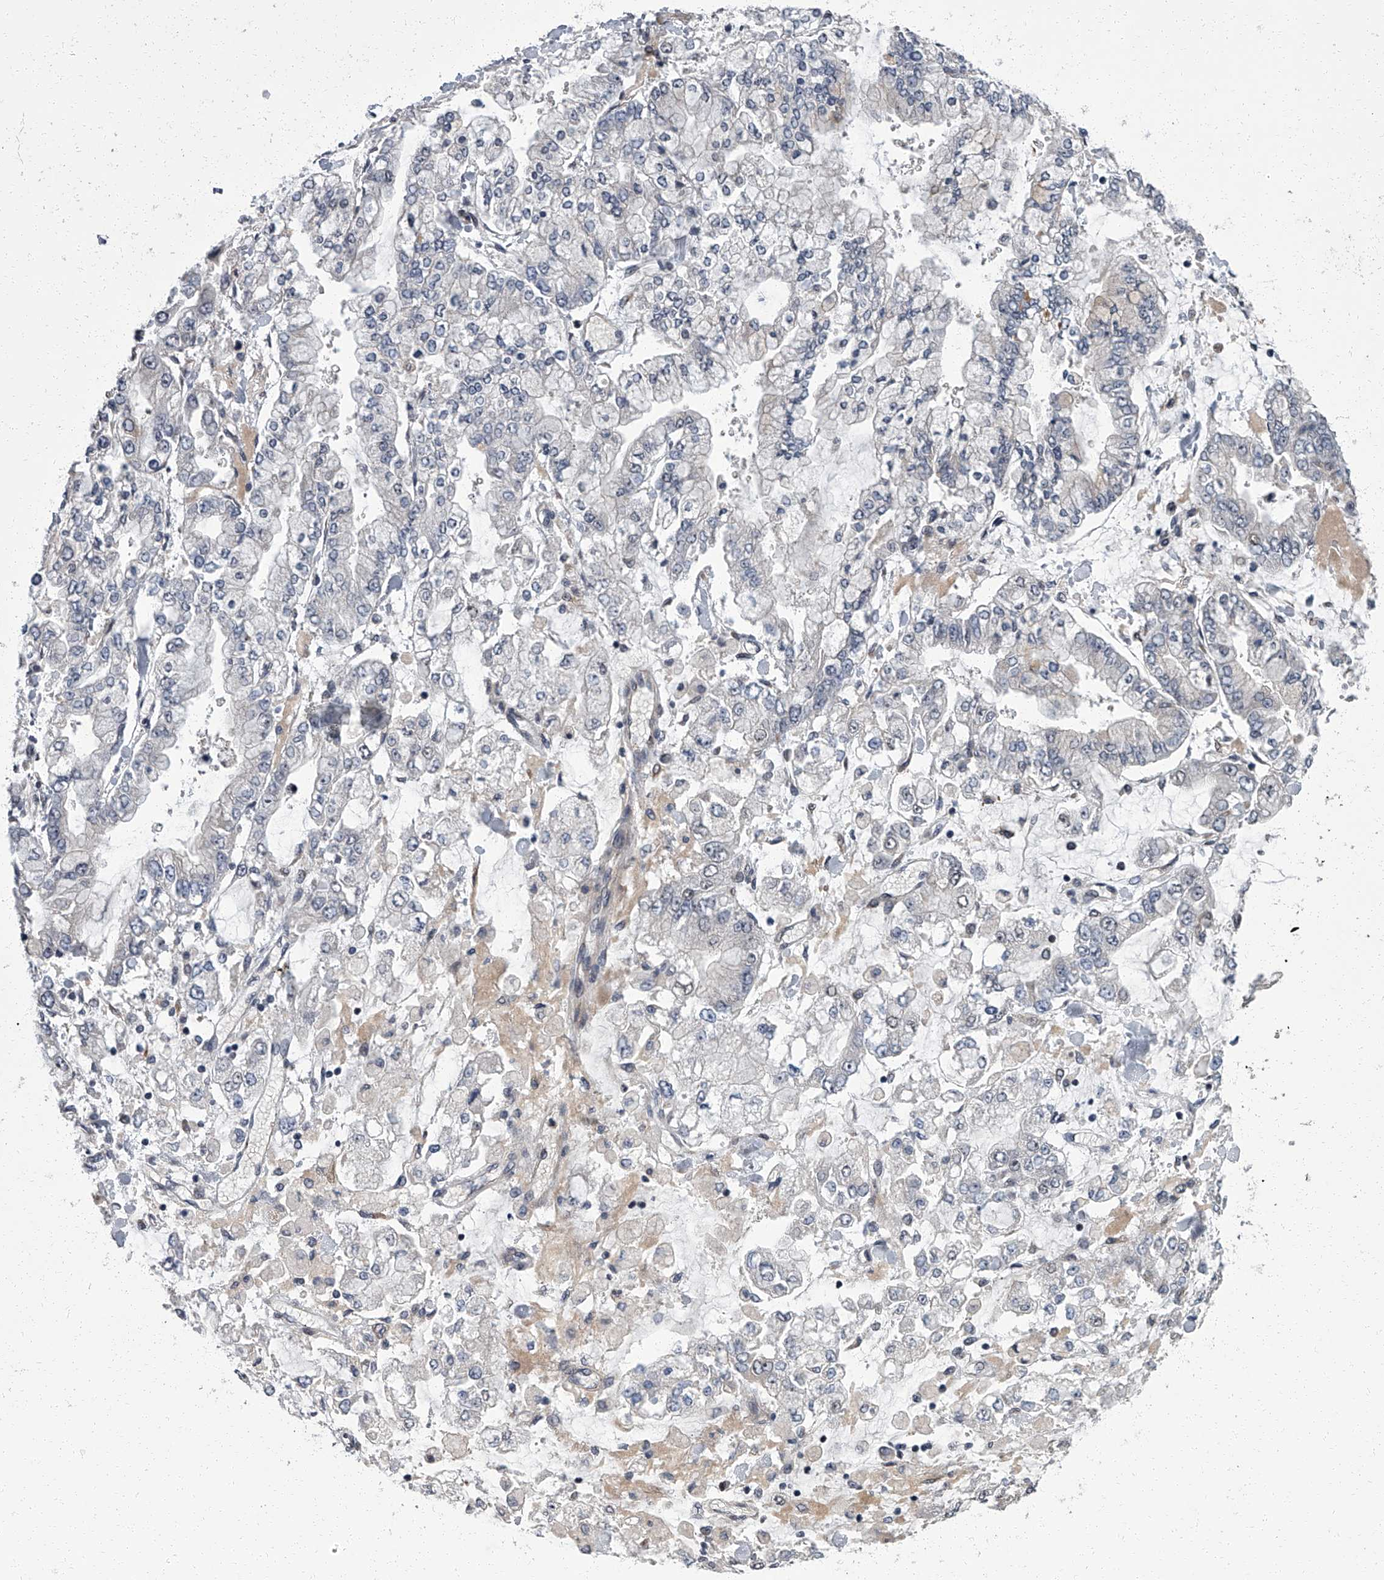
{"staining": {"intensity": "negative", "quantity": "none", "location": "none"}, "tissue": "stomach cancer", "cell_type": "Tumor cells", "image_type": "cancer", "snomed": [{"axis": "morphology", "description": "Normal tissue, NOS"}, {"axis": "morphology", "description": "Adenocarcinoma, NOS"}, {"axis": "topography", "description": "Stomach, upper"}, {"axis": "topography", "description": "Stomach"}], "caption": "Image shows no protein positivity in tumor cells of stomach cancer tissue.", "gene": "ZNF274", "patient": {"sex": "male", "age": 76}}